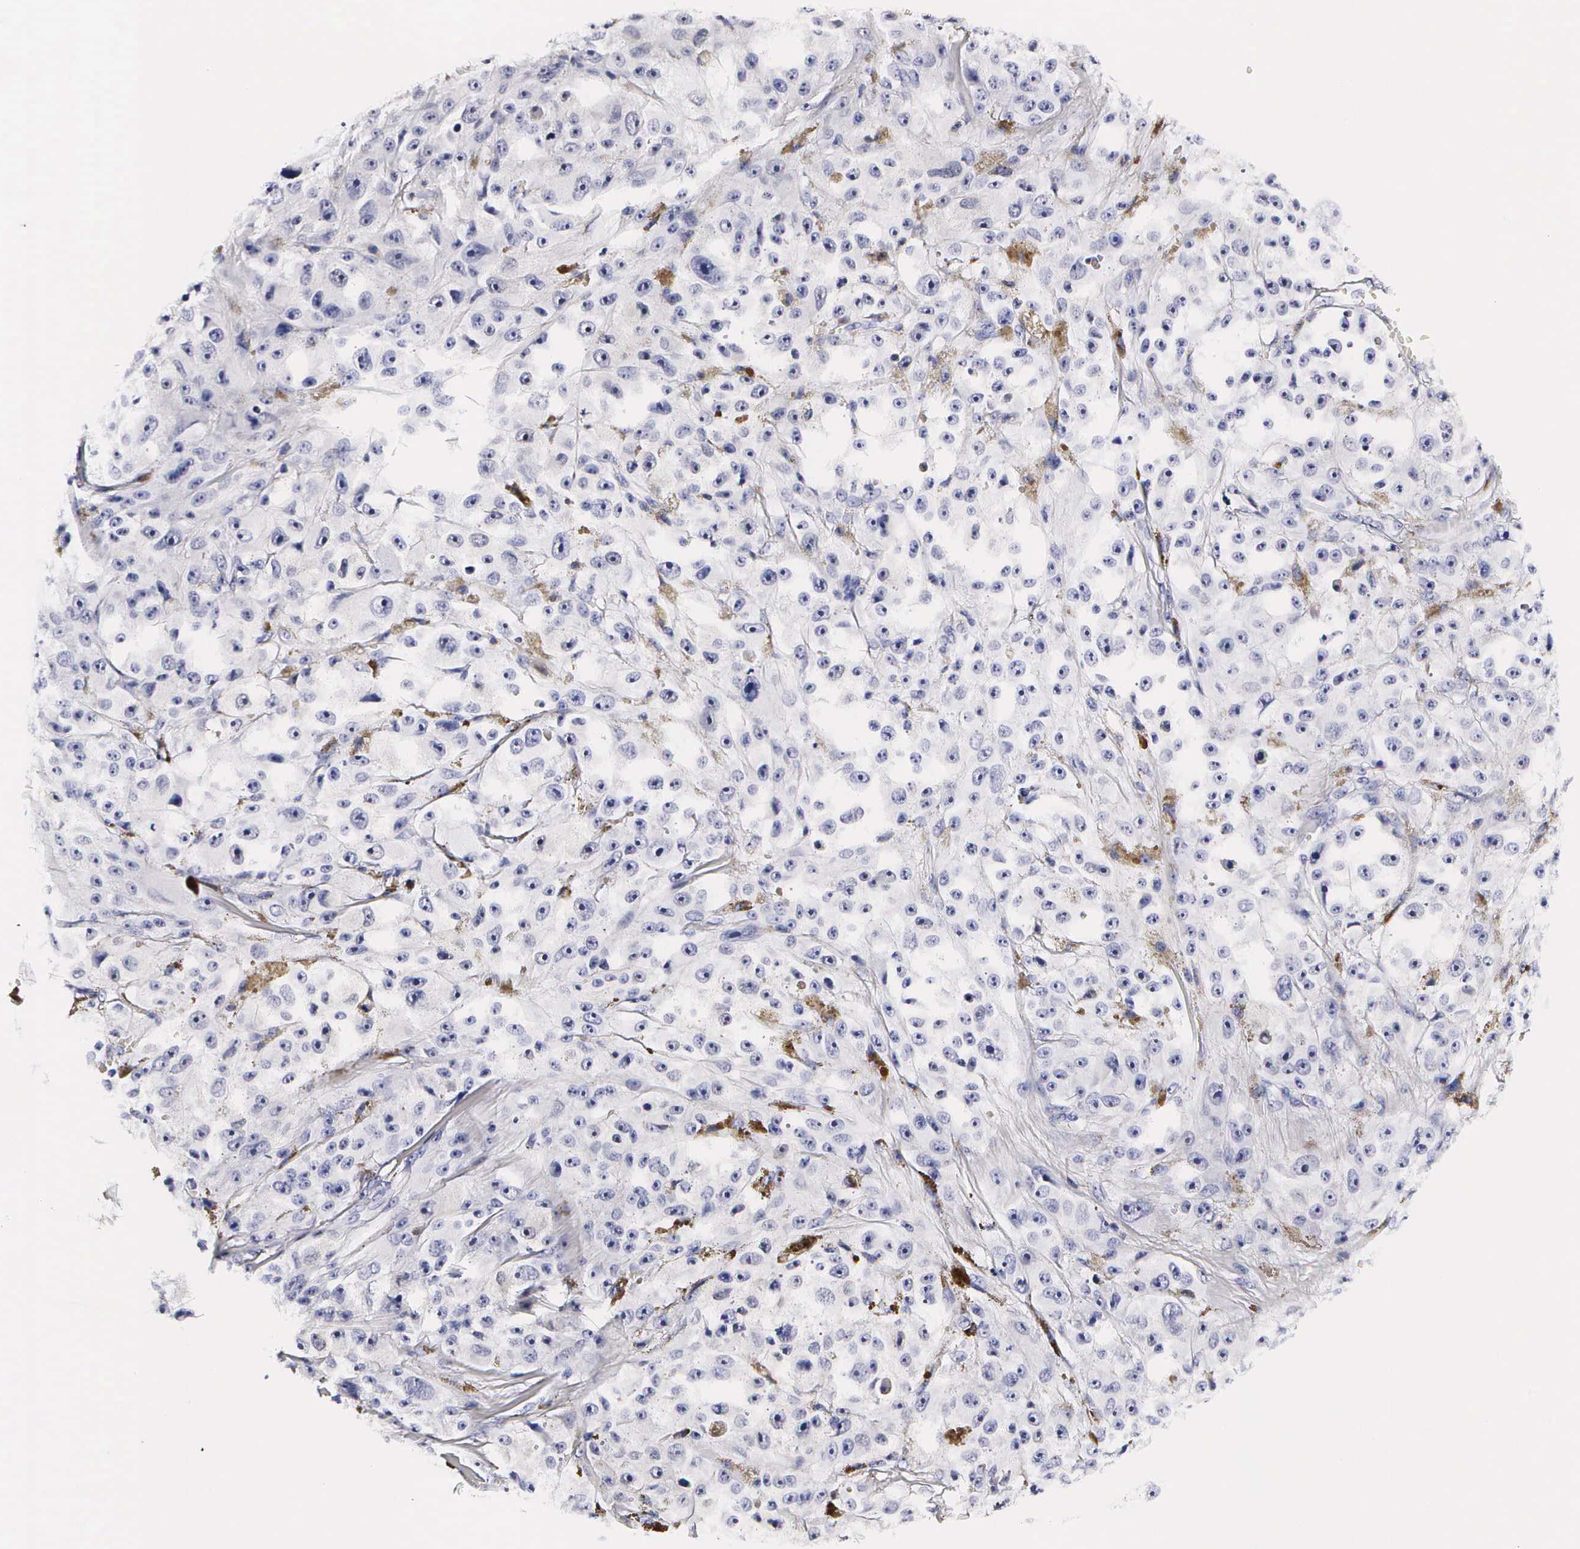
{"staining": {"intensity": "negative", "quantity": "none", "location": "none"}, "tissue": "melanoma", "cell_type": "Tumor cells", "image_type": "cancer", "snomed": [{"axis": "morphology", "description": "Malignant melanoma, NOS"}, {"axis": "topography", "description": "Skin"}], "caption": "Image shows no protein expression in tumor cells of malignant melanoma tissue. (DAB (3,3'-diaminobenzidine) IHC with hematoxylin counter stain).", "gene": "RNASE6", "patient": {"sex": "male", "age": 56}}